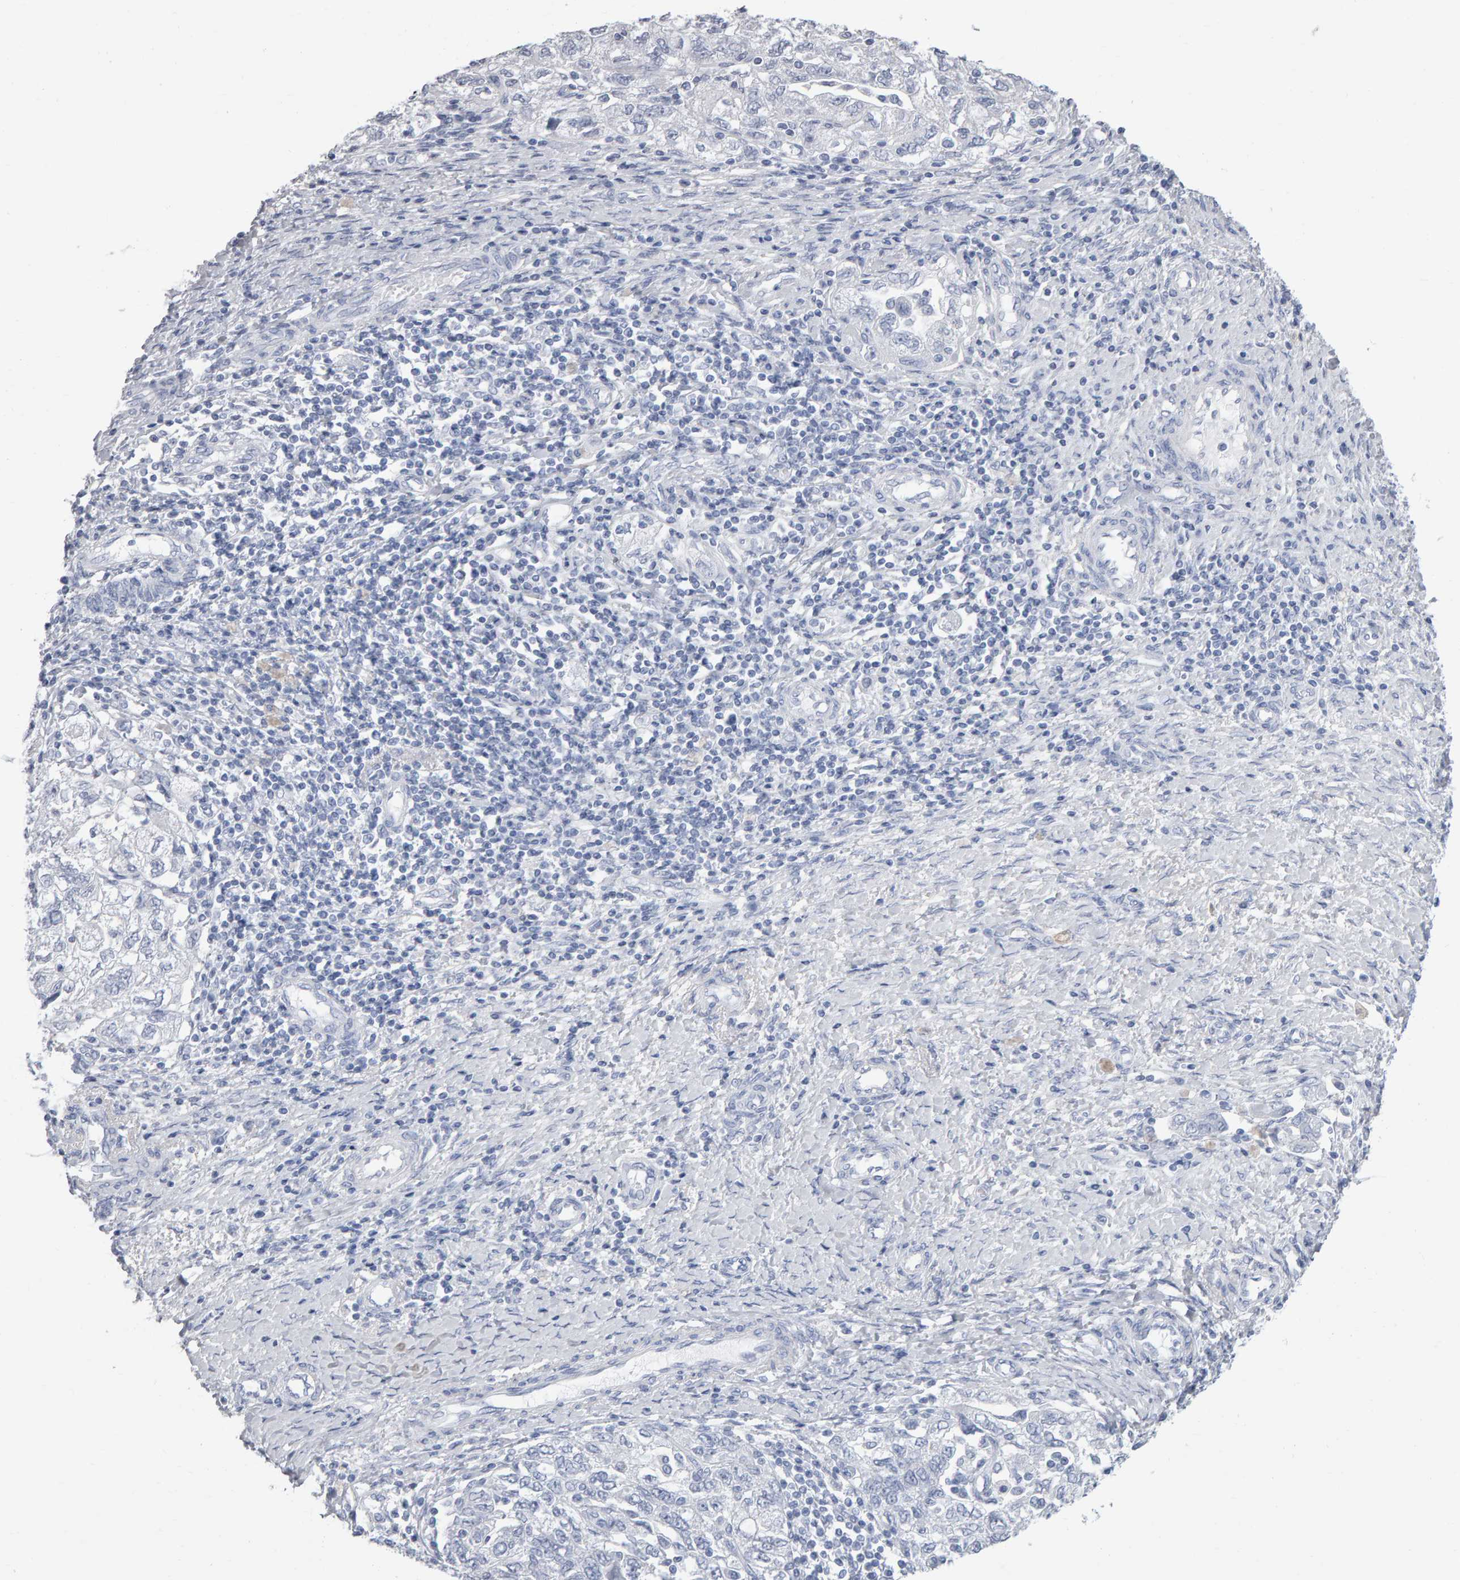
{"staining": {"intensity": "negative", "quantity": "none", "location": "none"}, "tissue": "ovarian cancer", "cell_type": "Tumor cells", "image_type": "cancer", "snomed": [{"axis": "morphology", "description": "Carcinoma, NOS"}, {"axis": "morphology", "description": "Cystadenocarcinoma, serous, NOS"}, {"axis": "topography", "description": "Ovary"}], "caption": "This micrograph is of serous cystadenocarcinoma (ovarian) stained with IHC to label a protein in brown with the nuclei are counter-stained blue. There is no positivity in tumor cells. (Immunohistochemistry, brightfield microscopy, high magnification).", "gene": "NCDN", "patient": {"sex": "female", "age": 69}}